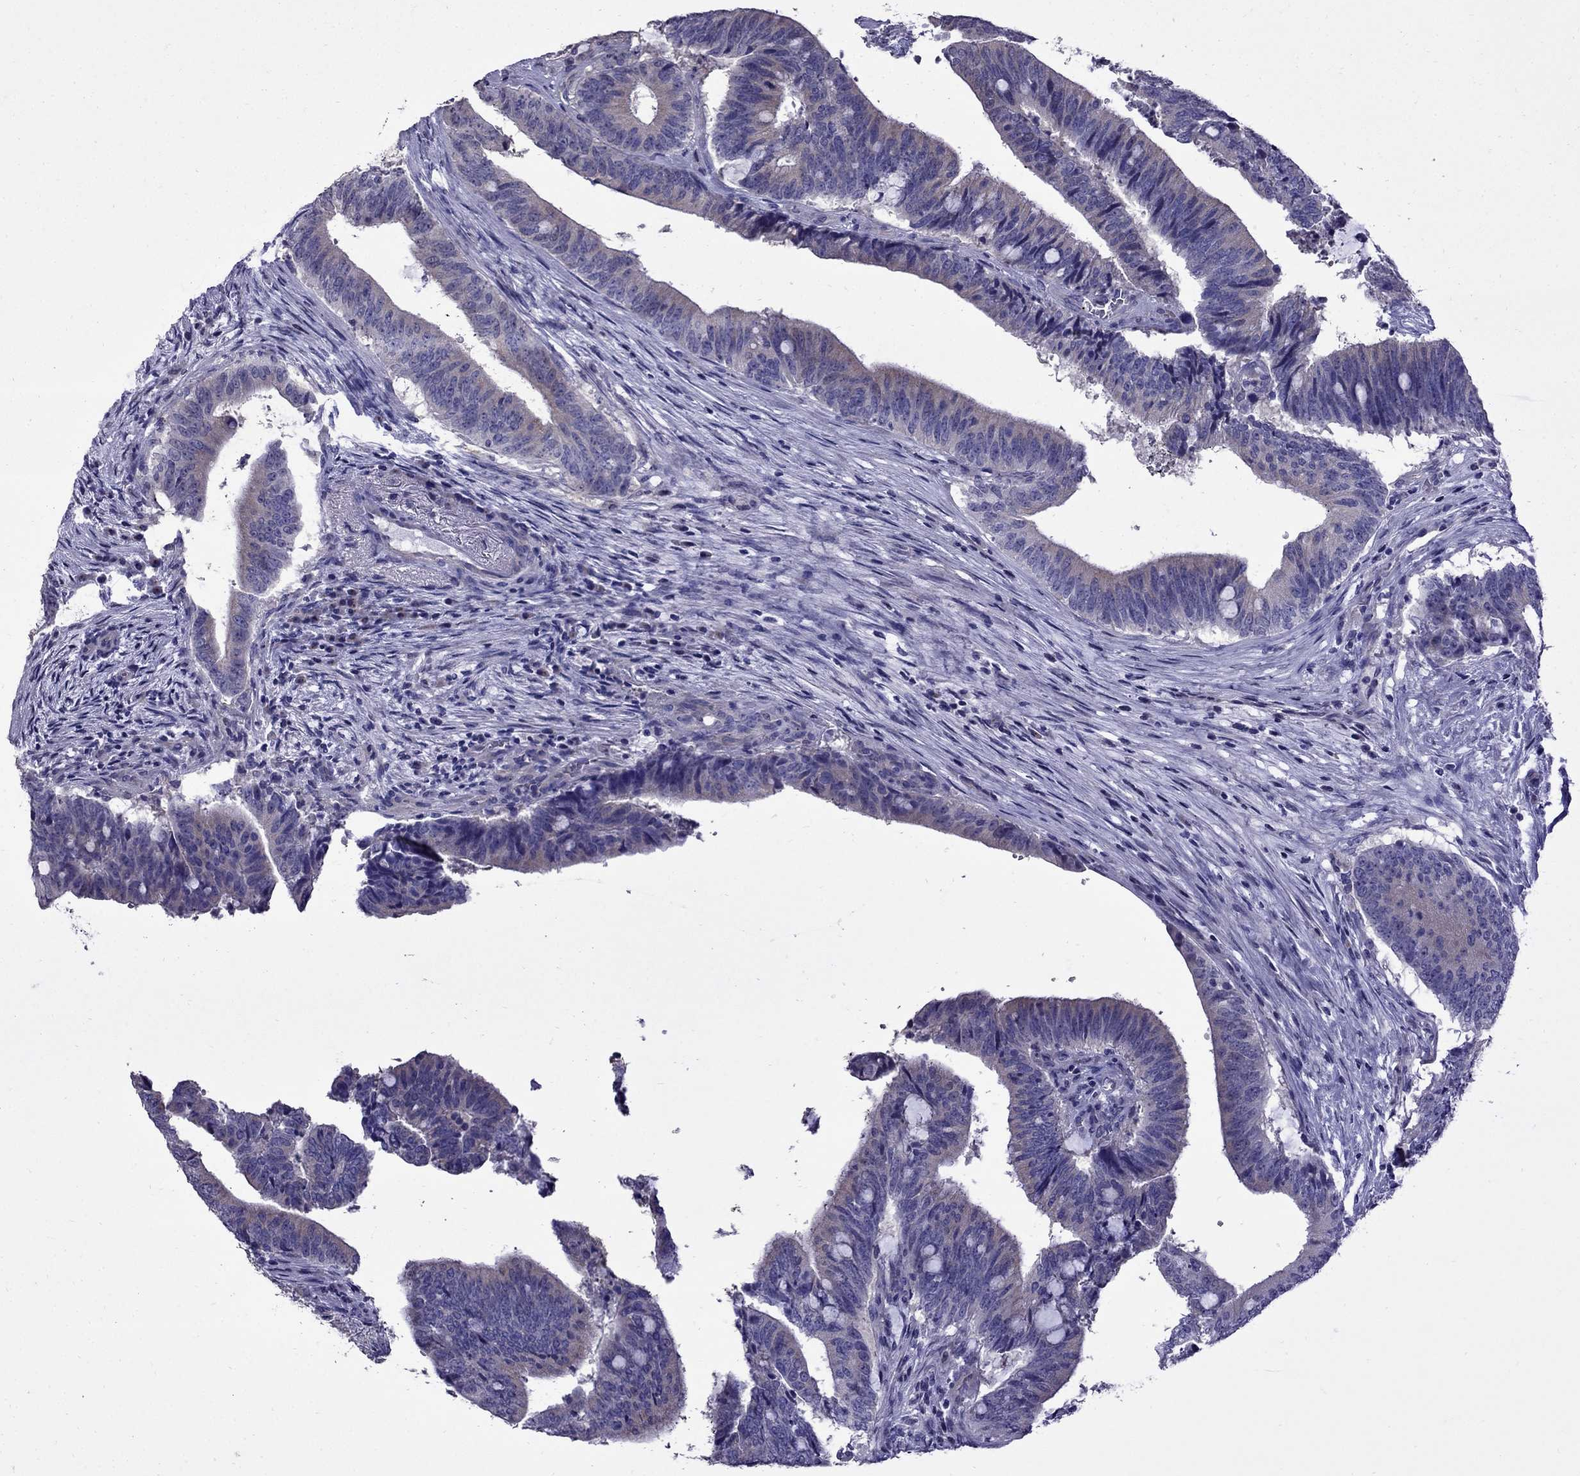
{"staining": {"intensity": "weak", "quantity": "25%-75%", "location": "cytoplasmic/membranous"}, "tissue": "colorectal cancer", "cell_type": "Tumor cells", "image_type": "cancer", "snomed": [{"axis": "morphology", "description": "Adenocarcinoma, NOS"}, {"axis": "topography", "description": "Colon"}], "caption": "Immunohistochemical staining of human colorectal adenocarcinoma displays low levels of weak cytoplasmic/membranous expression in about 25%-75% of tumor cells.", "gene": "OXCT2", "patient": {"sex": "female", "age": 43}}